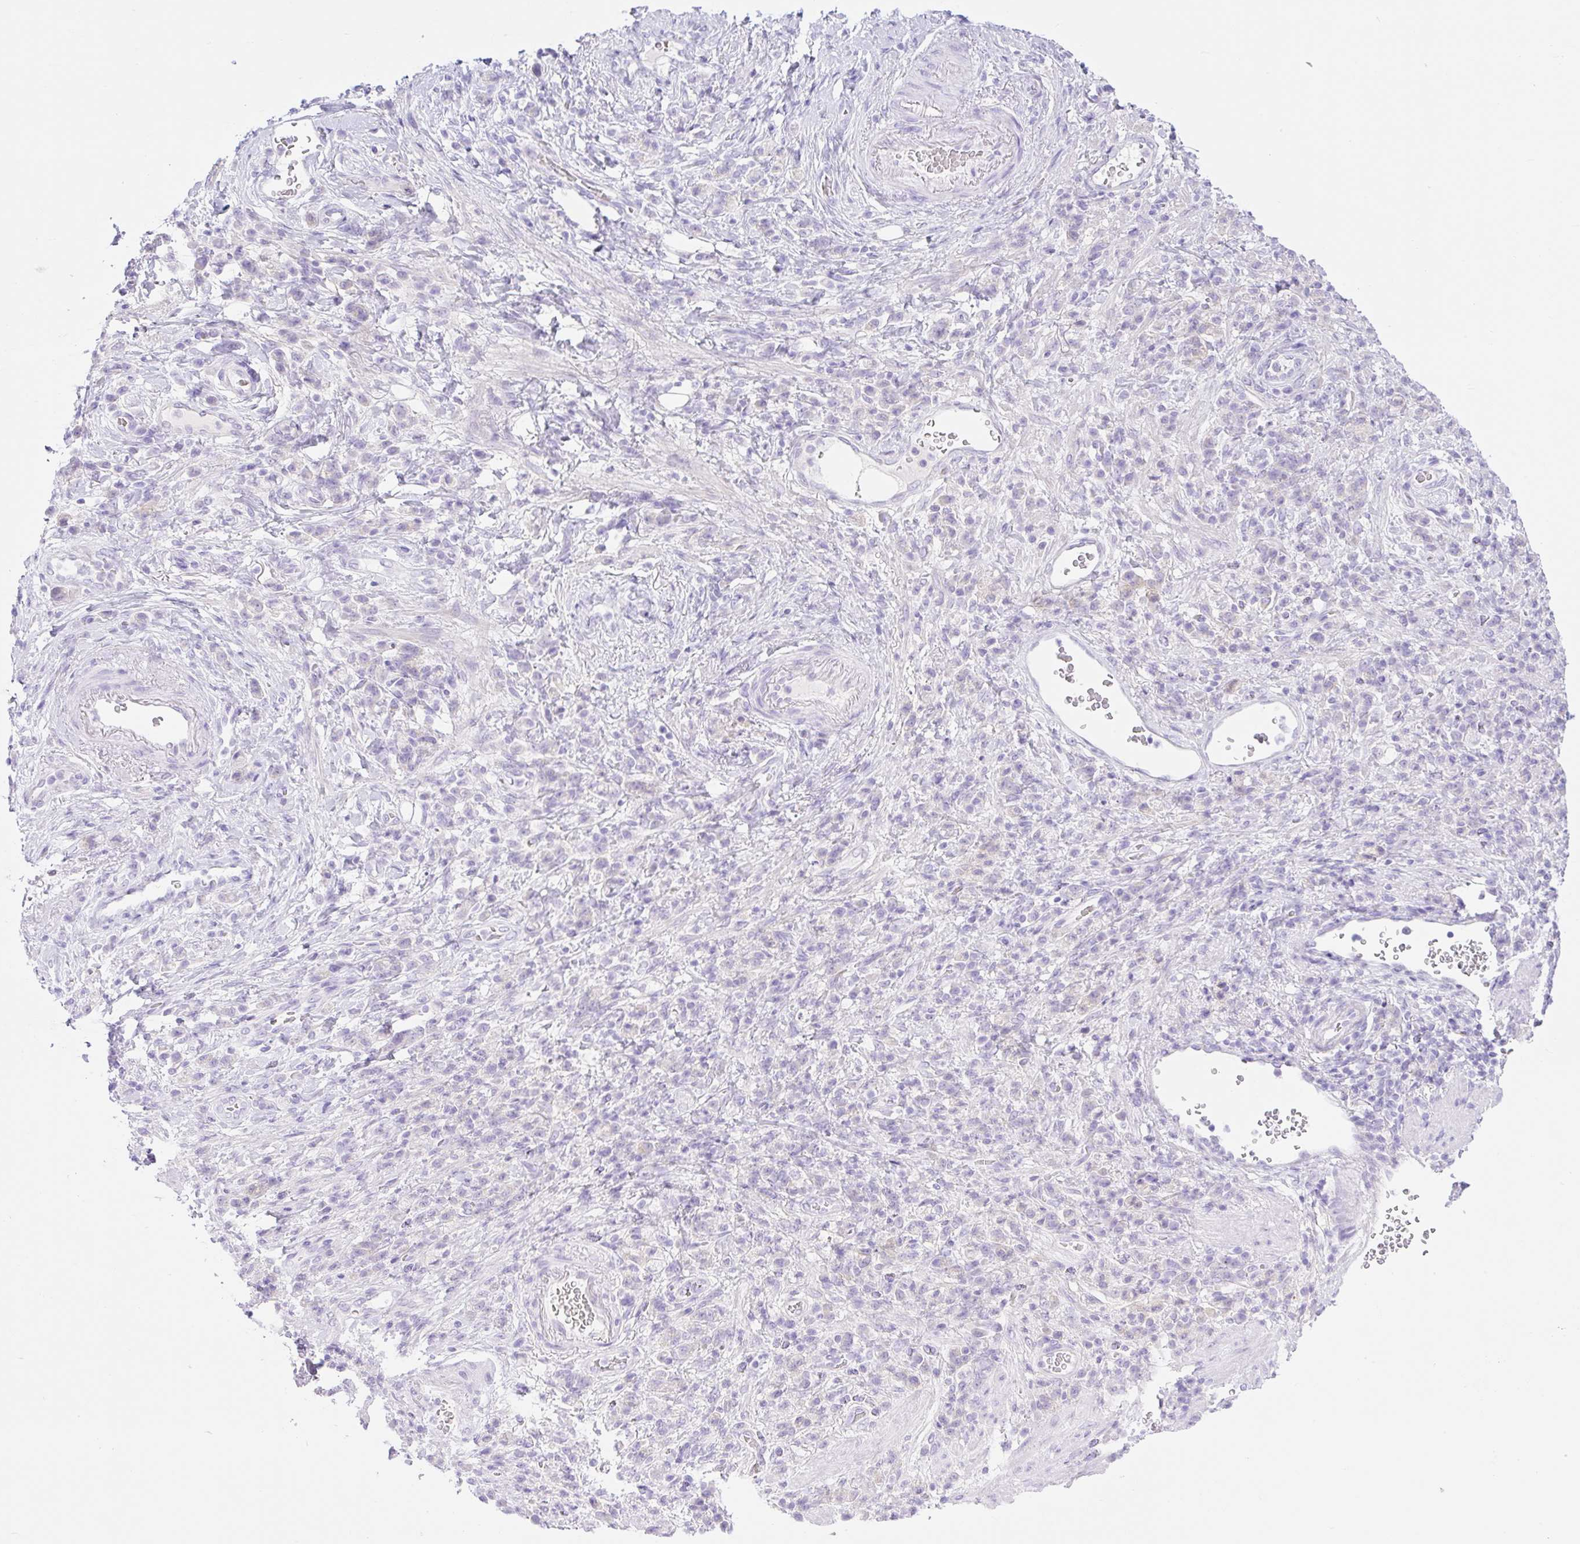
{"staining": {"intensity": "negative", "quantity": "none", "location": "none"}, "tissue": "stomach cancer", "cell_type": "Tumor cells", "image_type": "cancer", "snomed": [{"axis": "morphology", "description": "Adenocarcinoma, NOS"}, {"axis": "topography", "description": "Stomach"}], "caption": "IHC of stomach cancer (adenocarcinoma) exhibits no staining in tumor cells. Brightfield microscopy of immunohistochemistry (IHC) stained with DAB (3,3'-diaminobenzidine) (brown) and hematoxylin (blue), captured at high magnification.", "gene": "CDX1", "patient": {"sex": "male", "age": 77}}